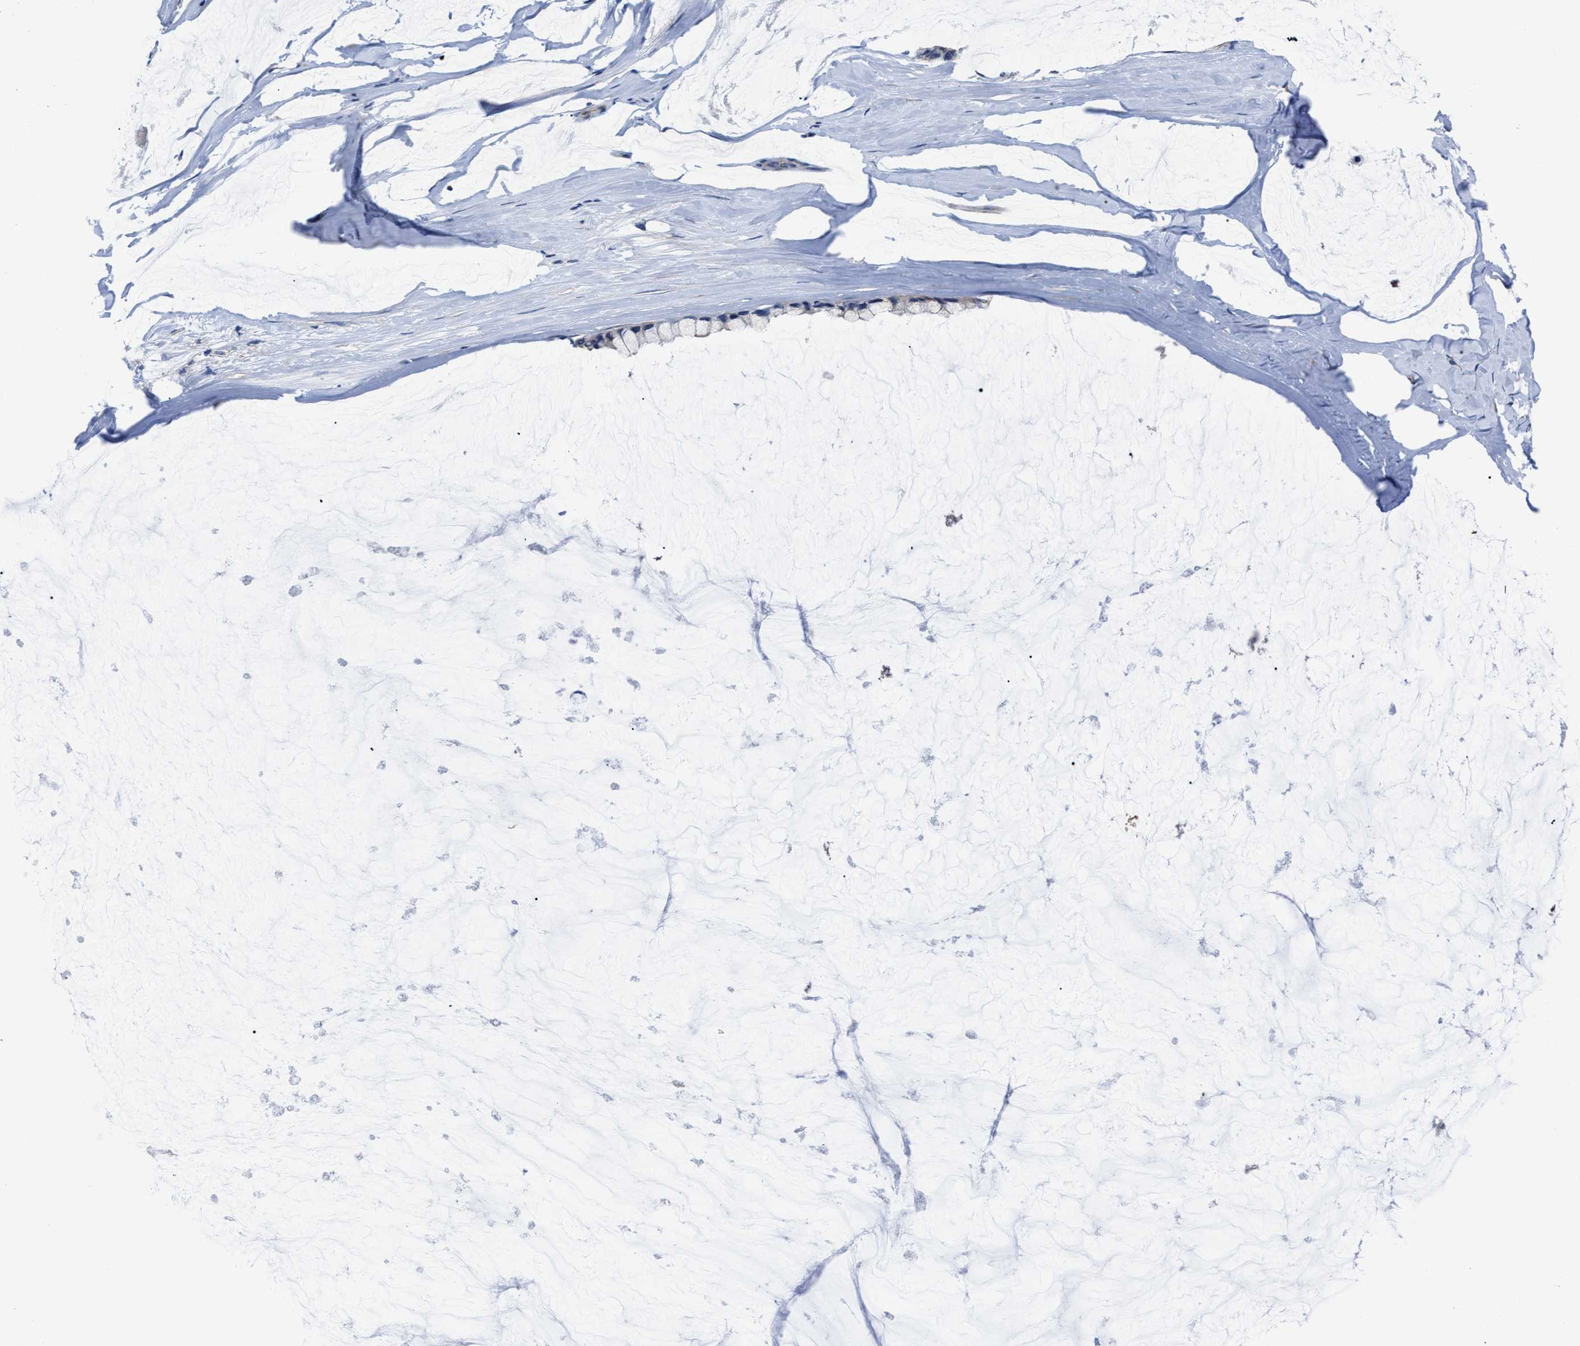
{"staining": {"intensity": "negative", "quantity": "none", "location": "none"}, "tissue": "ovarian cancer", "cell_type": "Tumor cells", "image_type": "cancer", "snomed": [{"axis": "morphology", "description": "Cystadenocarcinoma, mucinous, NOS"}, {"axis": "topography", "description": "Ovary"}], "caption": "DAB immunohistochemical staining of human ovarian cancer (mucinous cystadenocarcinoma) reveals no significant expression in tumor cells.", "gene": "SRPK2", "patient": {"sex": "female", "age": 39}}